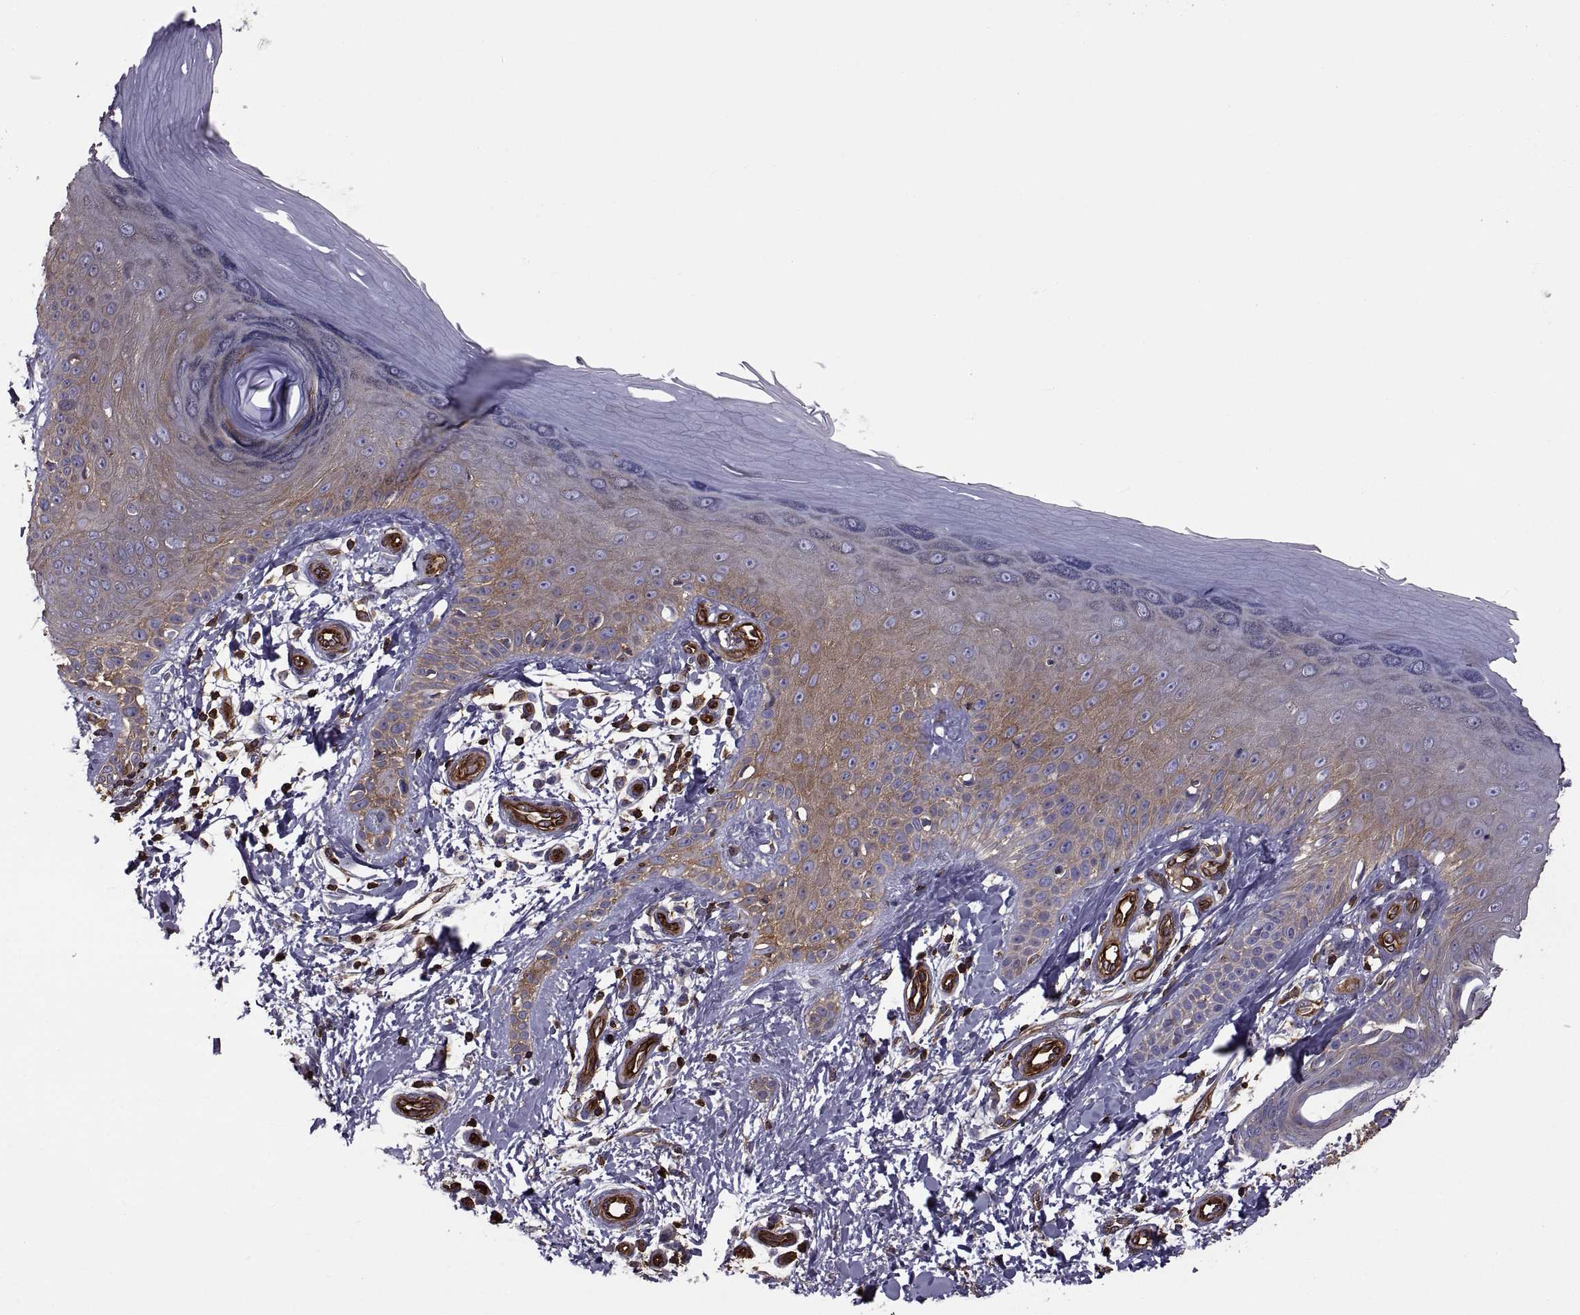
{"staining": {"intensity": "strong", "quantity": "25%-75%", "location": "nuclear"}, "tissue": "skin", "cell_type": "Fibroblasts", "image_type": "normal", "snomed": [{"axis": "morphology", "description": "Normal tissue, NOS"}, {"axis": "morphology", "description": "Inflammation, NOS"}, {"axis": "morphology", "description": "Fibrosis, NOS"}, {"axis": "topography", "description": "Skin"}], "caption": "A photomicrograph of human skin stained for a protein demonstrates strong nuclear brown staining in fibroblasts. (DAB (3,3'-diaminobenzidine) = brown stain, brightfield microscopy at high magnification).", "gene": "MYH9", "patient": {"sex": "male", "age": 71}}